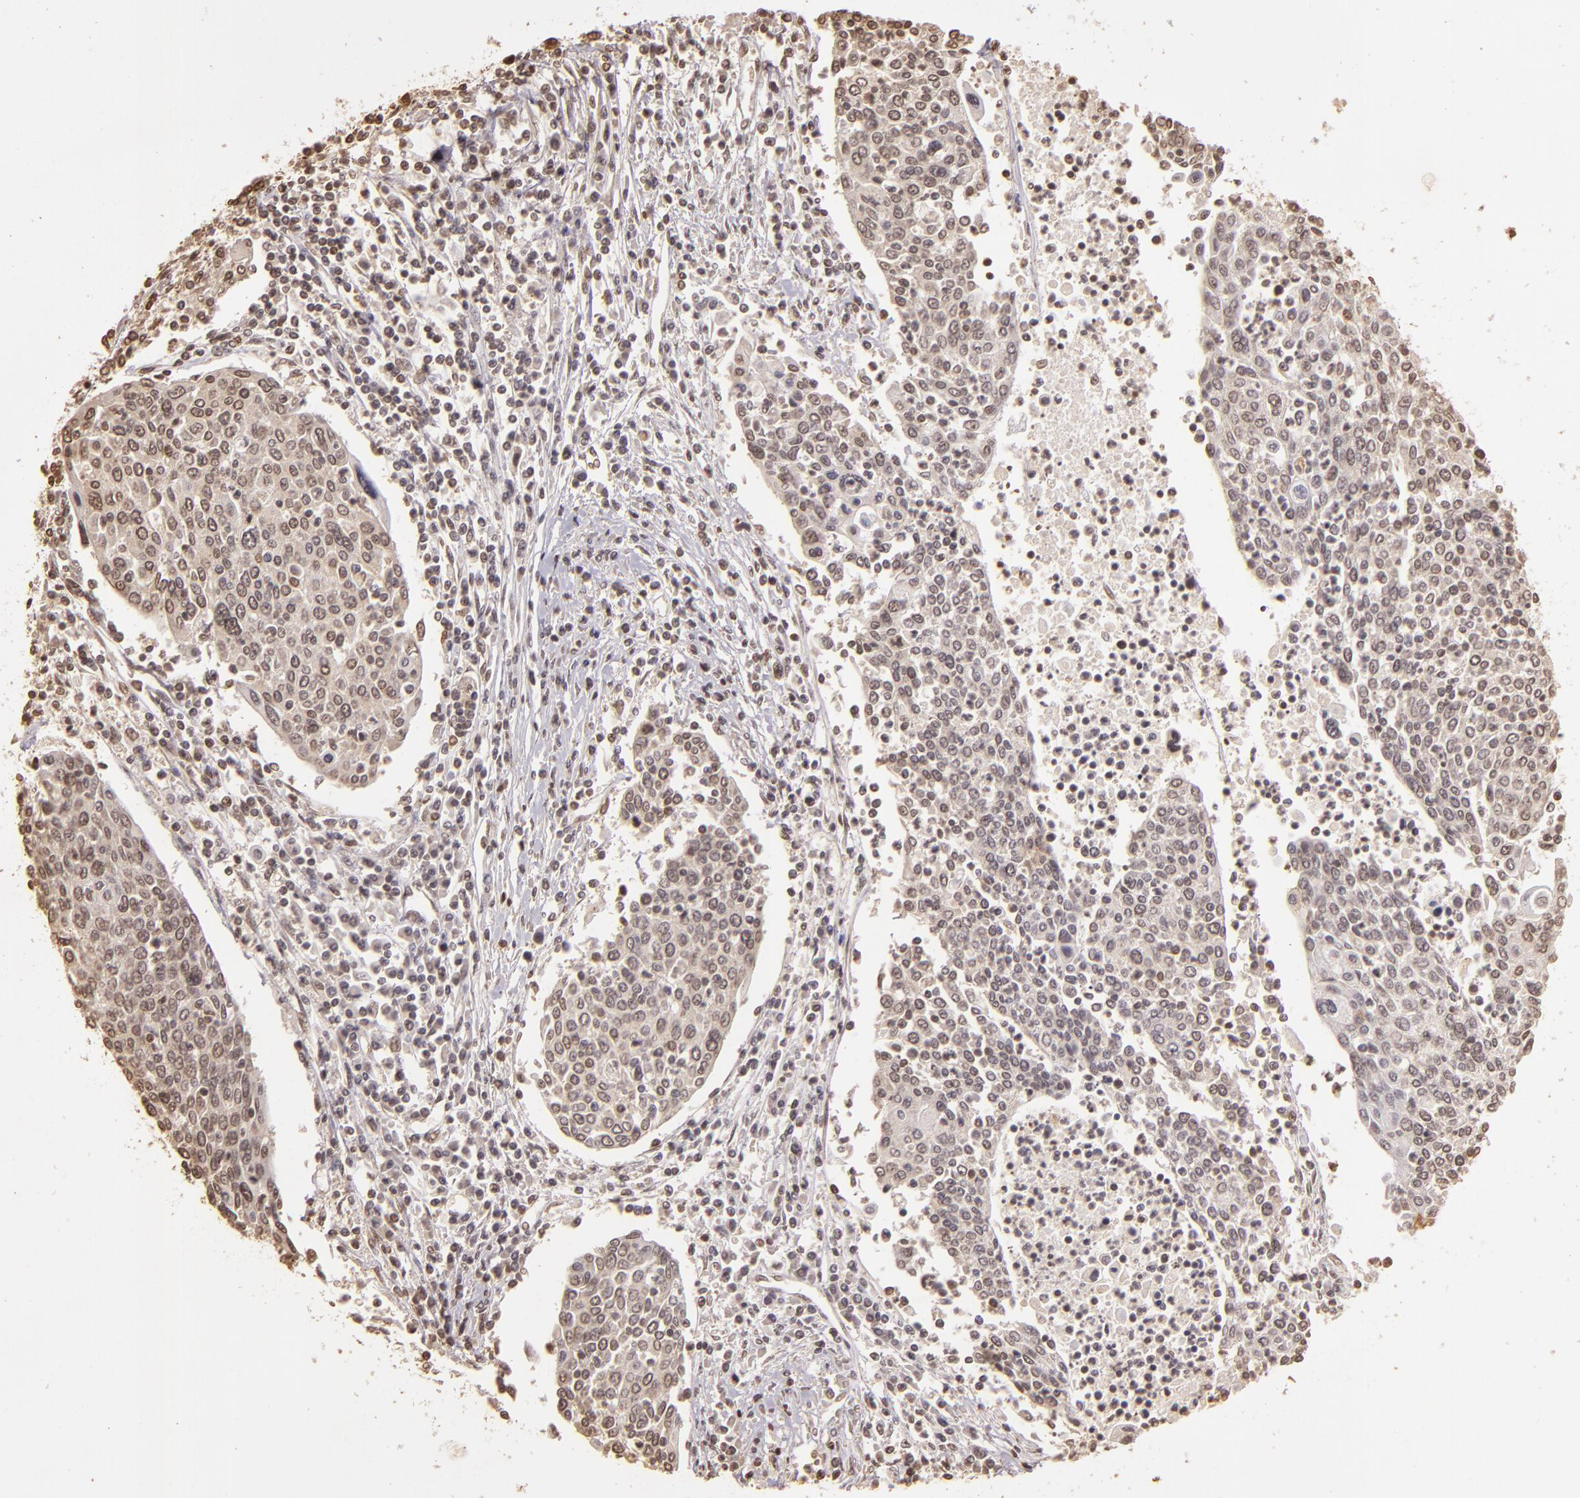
{"staining": {"intensity": "weak", "quantity": "25%-75%", "location": "cytoplasmic/membranous,nuclear"}, "tissue": "cervical cancer", "cell_type": "Tumor cells", "image_type": "cancer", "snomed": [{"axis": "morphology", "description": "Squamous cell carcinoma, NOS"}, {"axis": "topography", "description": "Cervix"}], "caption": "Cervical squamous cell carcinoma stained with DAB (3,3'-diaminobenzidine) immunohistochemistry (IHC) displays low levels of weak cytoplasmic/membranous and nuclear positivity in approximately 25%-75% of tumor cells.", "gene": "CUL1", "patient": {"sex": "female", "age": 40}}